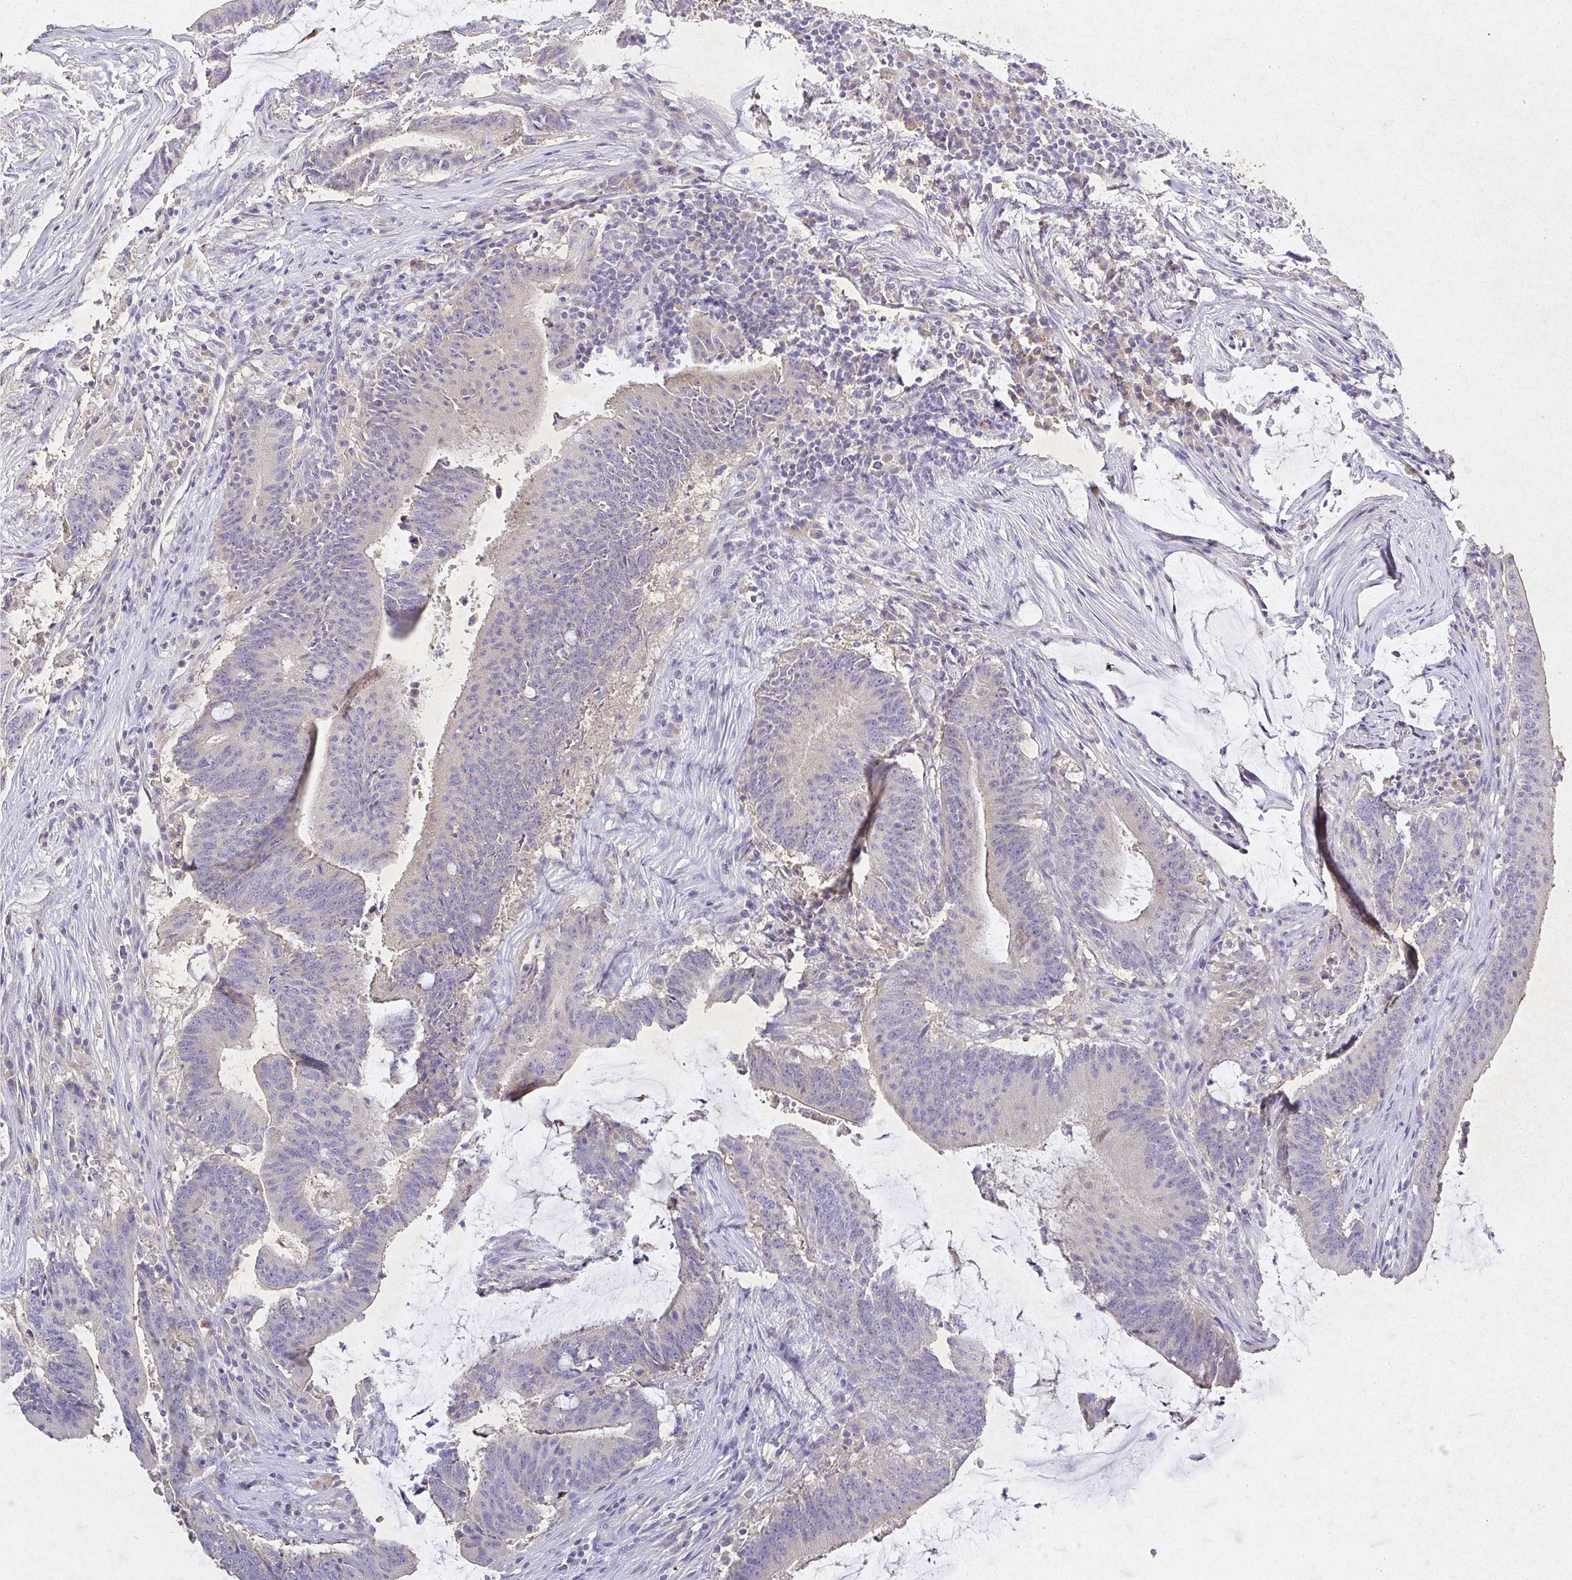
{"staining": {"intensity": "negative", "quantity": "none", "location": "none"}, "tissue": "colorectal cancer", "cell_type": "Tumor cells", "image_type": "cancer", "snomed": [{"axis": "morphology", "description": "Adenocarcinoma, NOS"}, {"axis": "topography", "description": "Colon"}], "caption": "IHC of colorectal adenocarcinoma exhibits no positivity in tumor cells. (Stains: DAB IHC with hematoxylin counter stain, Microscopy: brightfield microscopy at high magnification).", "gene": "RPS2", "patient": {"sex": "female", "age": 43}}